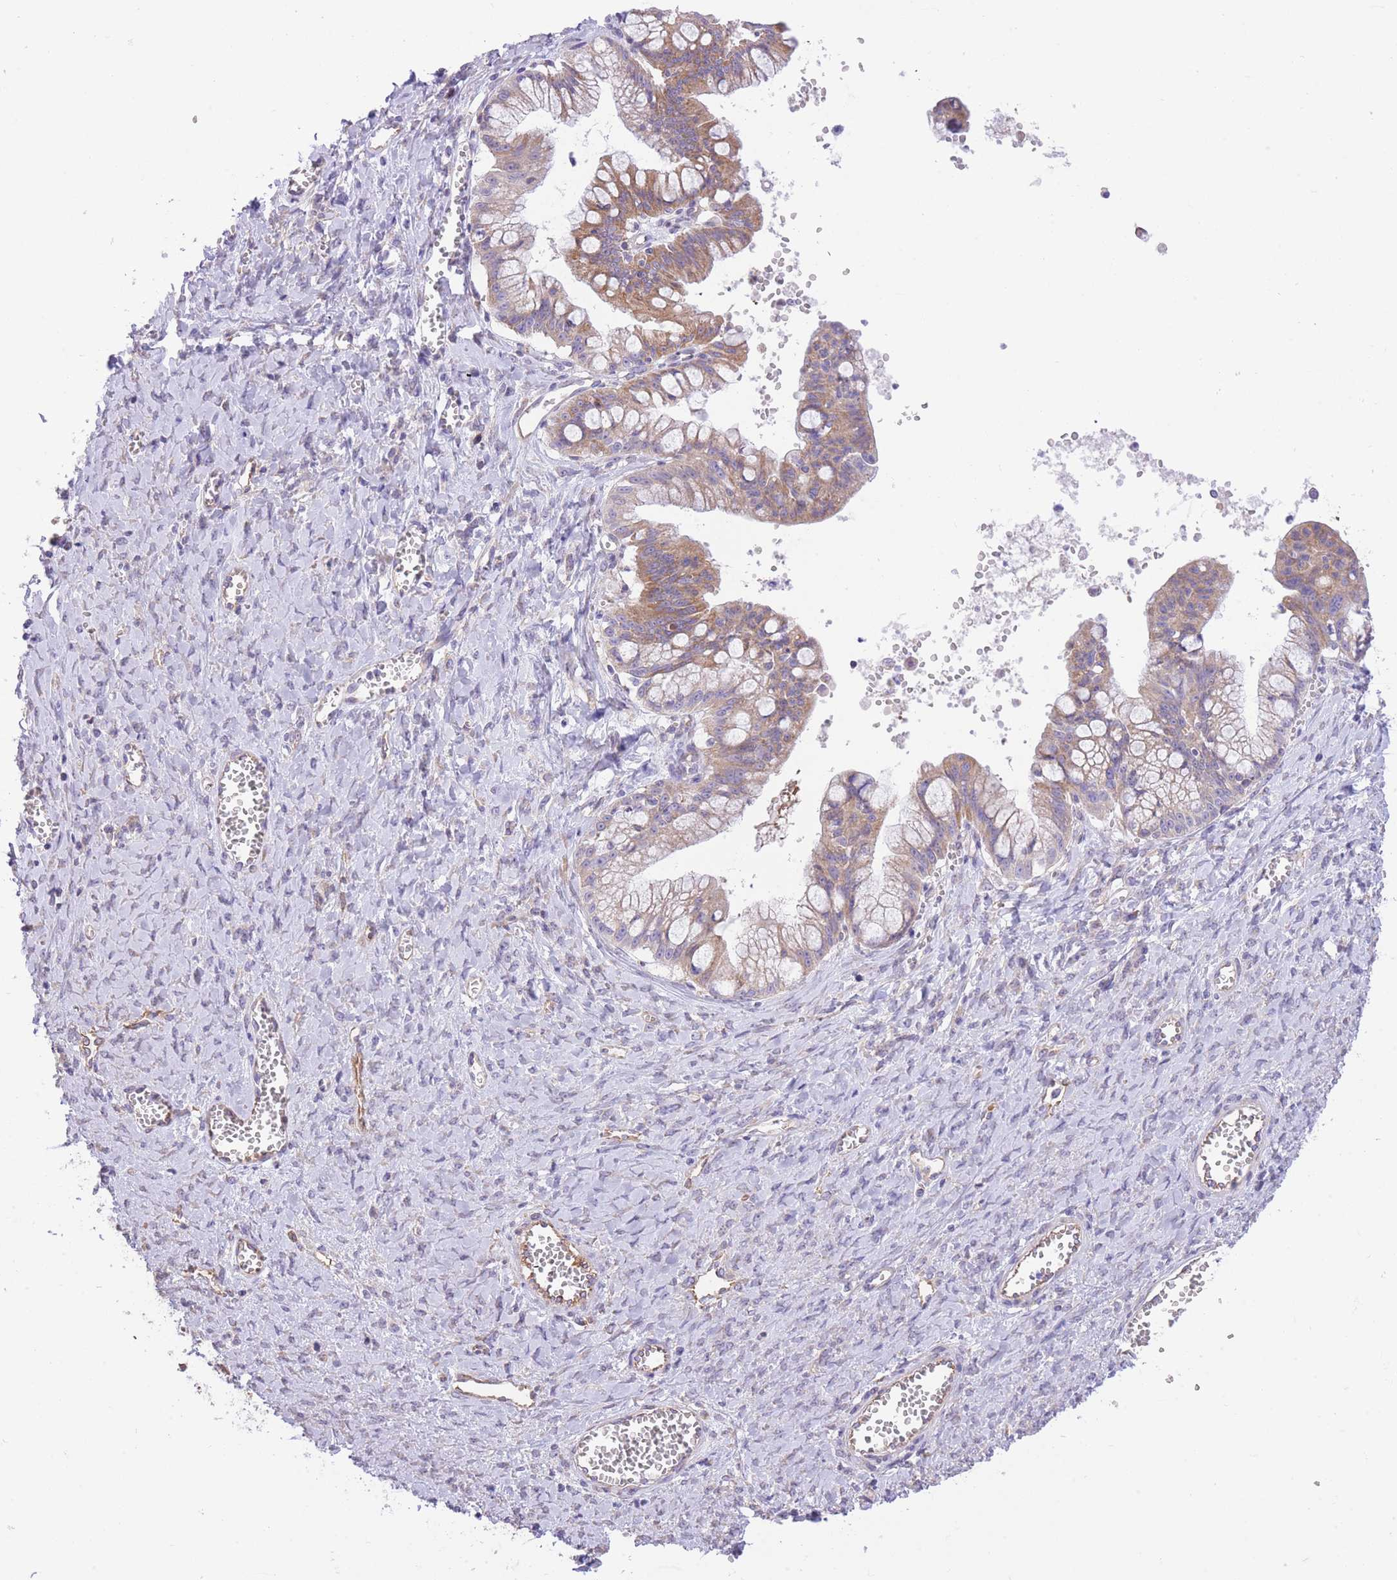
{"staining": {"intensity": "moderate", "quantity": ">75%", "location": "cytoplasmic/membranous"}, "tissue": "ovarian cancer", "cell_type": "Tumor cells", "image_type": "cancer", "snomed": [{"axis": "morphology", "description": "Cystadenocarcinoma, mucinous, NOS"}, {"axis": "topography", "description": "Ovary"}], "caption": "Ovarian cancer was stained to show a protein in brown. There is medium levels of moderate cytoplasmic/membranous staining in about >75% of tumor cells.", "gene": "RHOU", "patient": {"sex": "female", "age": 70}}